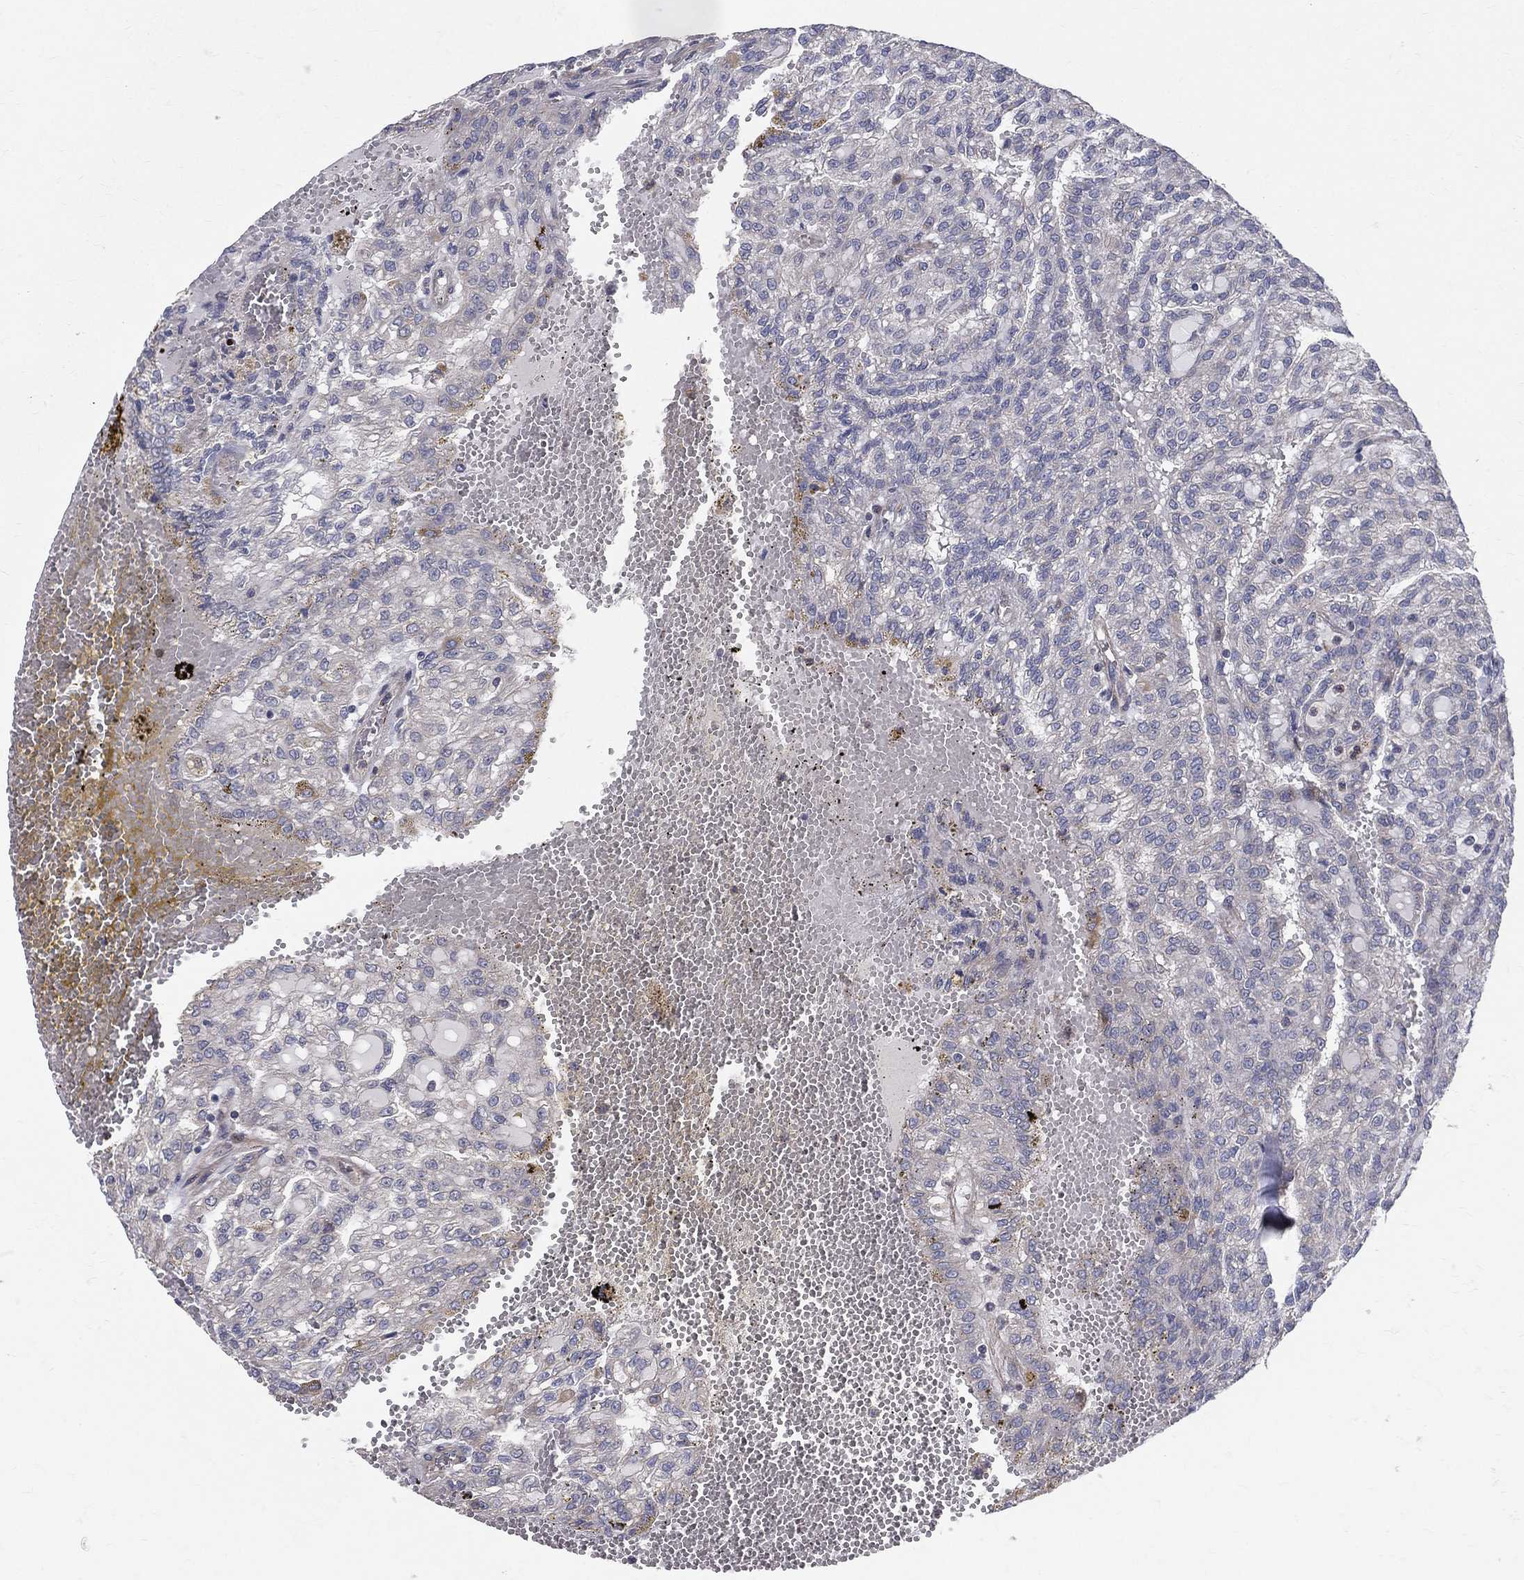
{"staining": {"intensity": "negative", "quantity": "none", "location": "none"}, "tissue": "renal cancer", "cell_type": "Tumor cells", "image_type": "cancer", "snomed": [{"axis": "morphology", "description": "Adenocarcinoma, NOS"}, {"axis": "topography", "description": "Kidney"}], "caption": "Immunohistochemical staining of human renal cancer (adenocarcinoma) demonstrates no significant expression in tumor cells.", "gene": "POMZP3", "patient": {"sex": "male", "age": 63}}